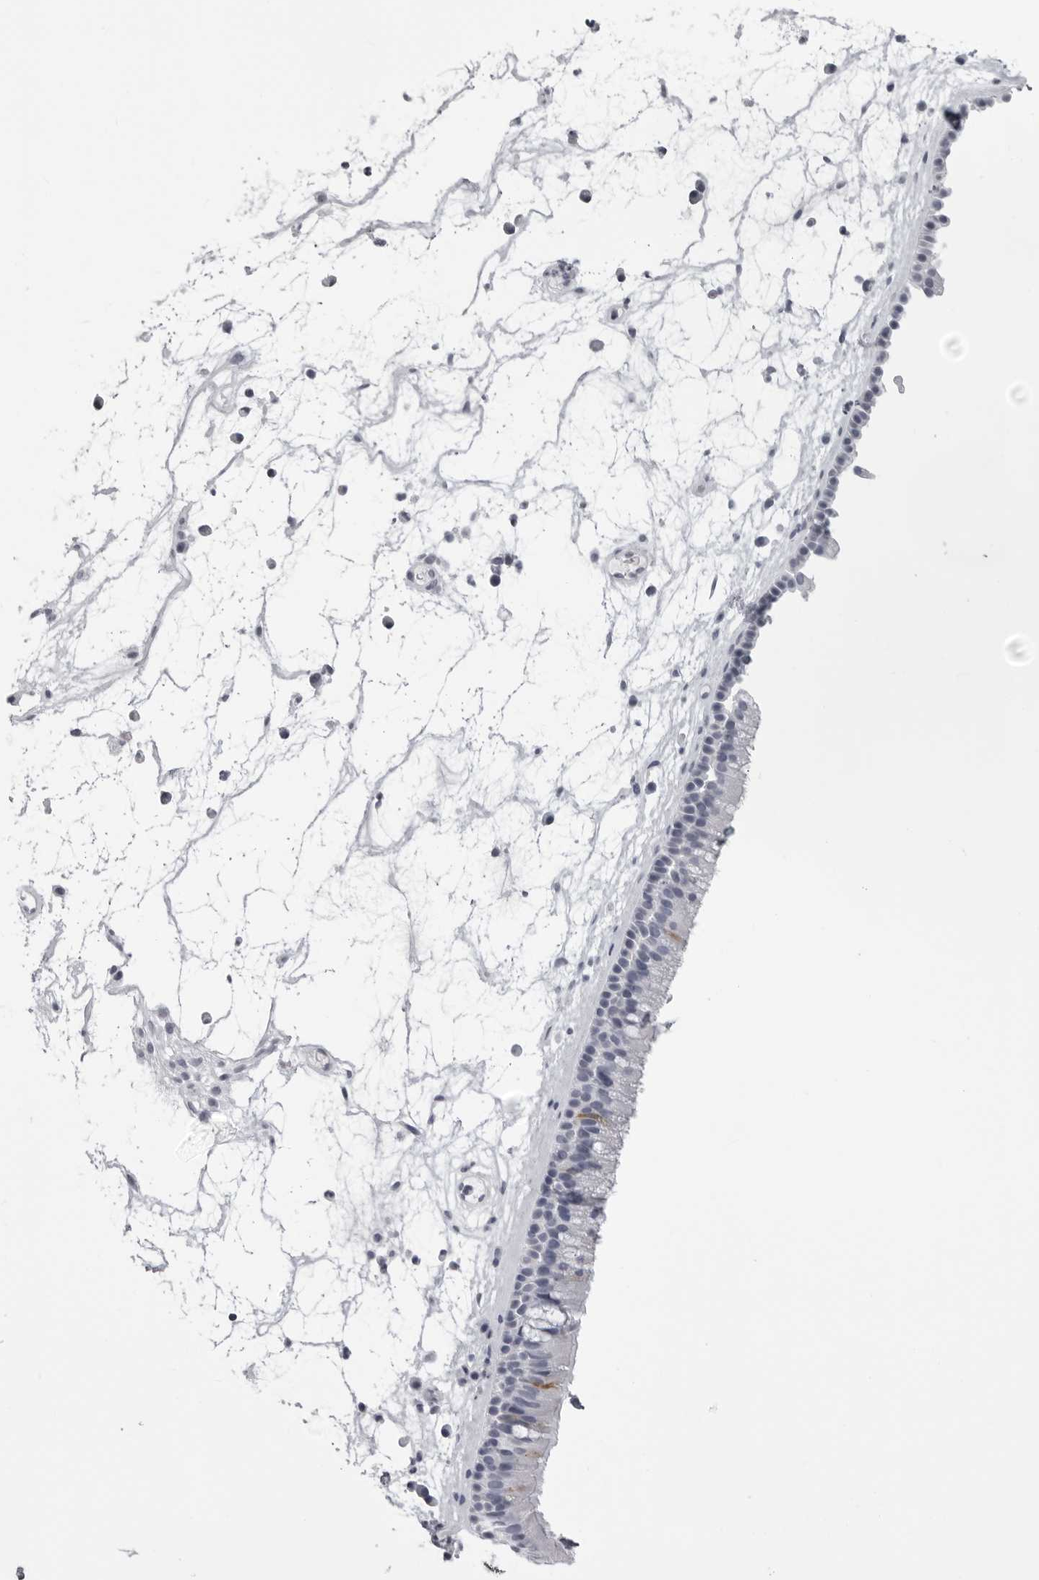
{"staining": {"intensity": "strong", "quantity": "<25%", "location": "cytoplasmic/membranous"}, "tissue": "nasopharynx", "cell_type": "Respiratory epithelial cells", "image_type": "normal", "snomed": [{"axis": "morphology", "description": "Normal tissue, NOS"}, {"axis": "morphology", "description": "Inflammation, NOS"}, {"axis": "morphology", "description": "Malignant melanoma, Metastatic site"}, {"axis": "topography", "description": "Nasopharynx"}], "caption": "Immunohistochemical staining of benign human nasopharynx shows medium levels of strong cytoplasmic/membranous positivity in approximately <25% of respiratory epithelial cells.", "gene": "BPIFA1", "patient": {"sex": "male", "age": 70}}